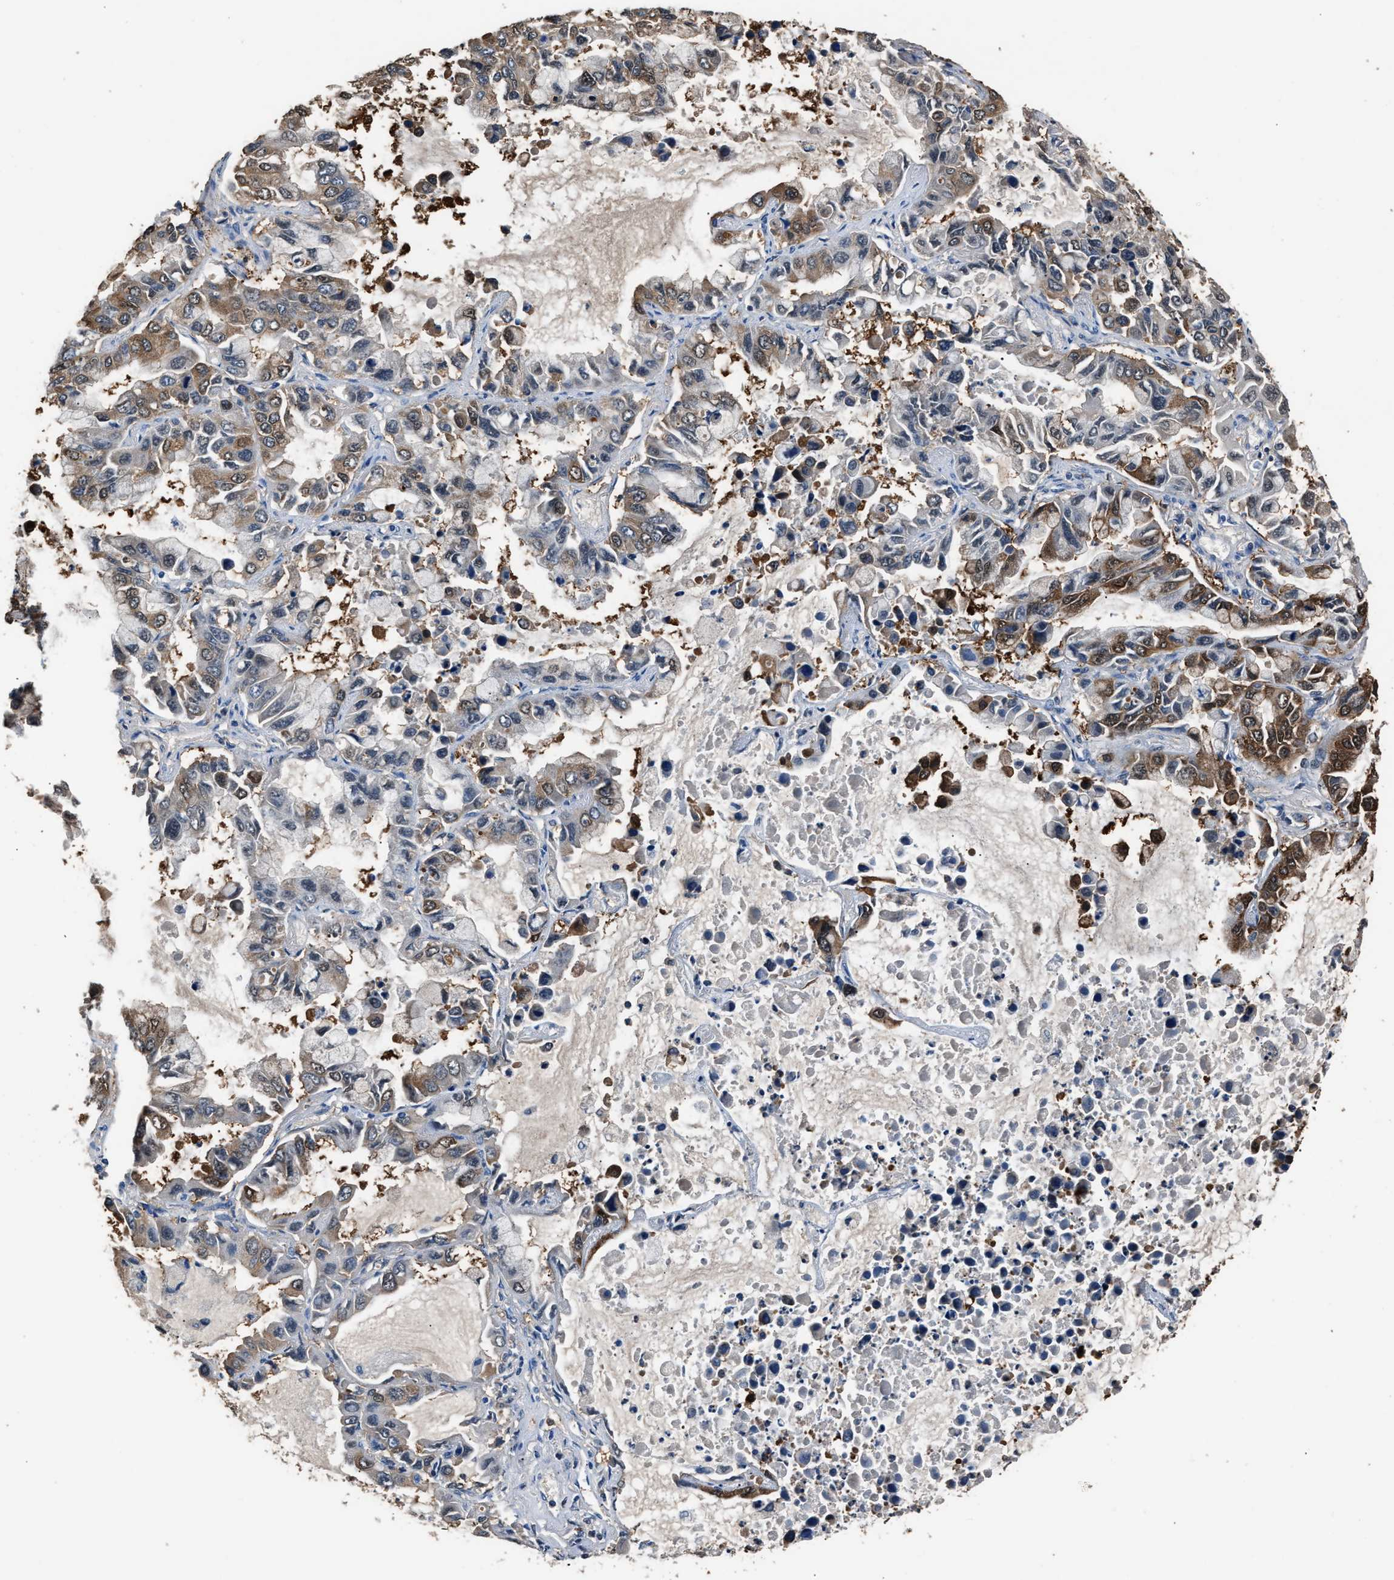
{"staining": {"intensity": "moderate", "quantity": "25%-75%", "location": "cytoplasmic/membranous"}, "tissue": "lung cancer", "cell_type": "Tumor cells", "image_type": "cancer", "snomed": [{"axis": "morphology", "description": "Adenocarcinoma, NOS"}, {"axis": "topography", "description": "Lung"}], "caption": "Lung cancer stained with DAB (3,3'-diaminobenzidine) IHC reveals medium levels of moderate cytoplasmic/membranous expression in approximately 25%-75% of tumor cells.", "gene": "GSTP1", "patient": {"sex": "male", "age": 64}}